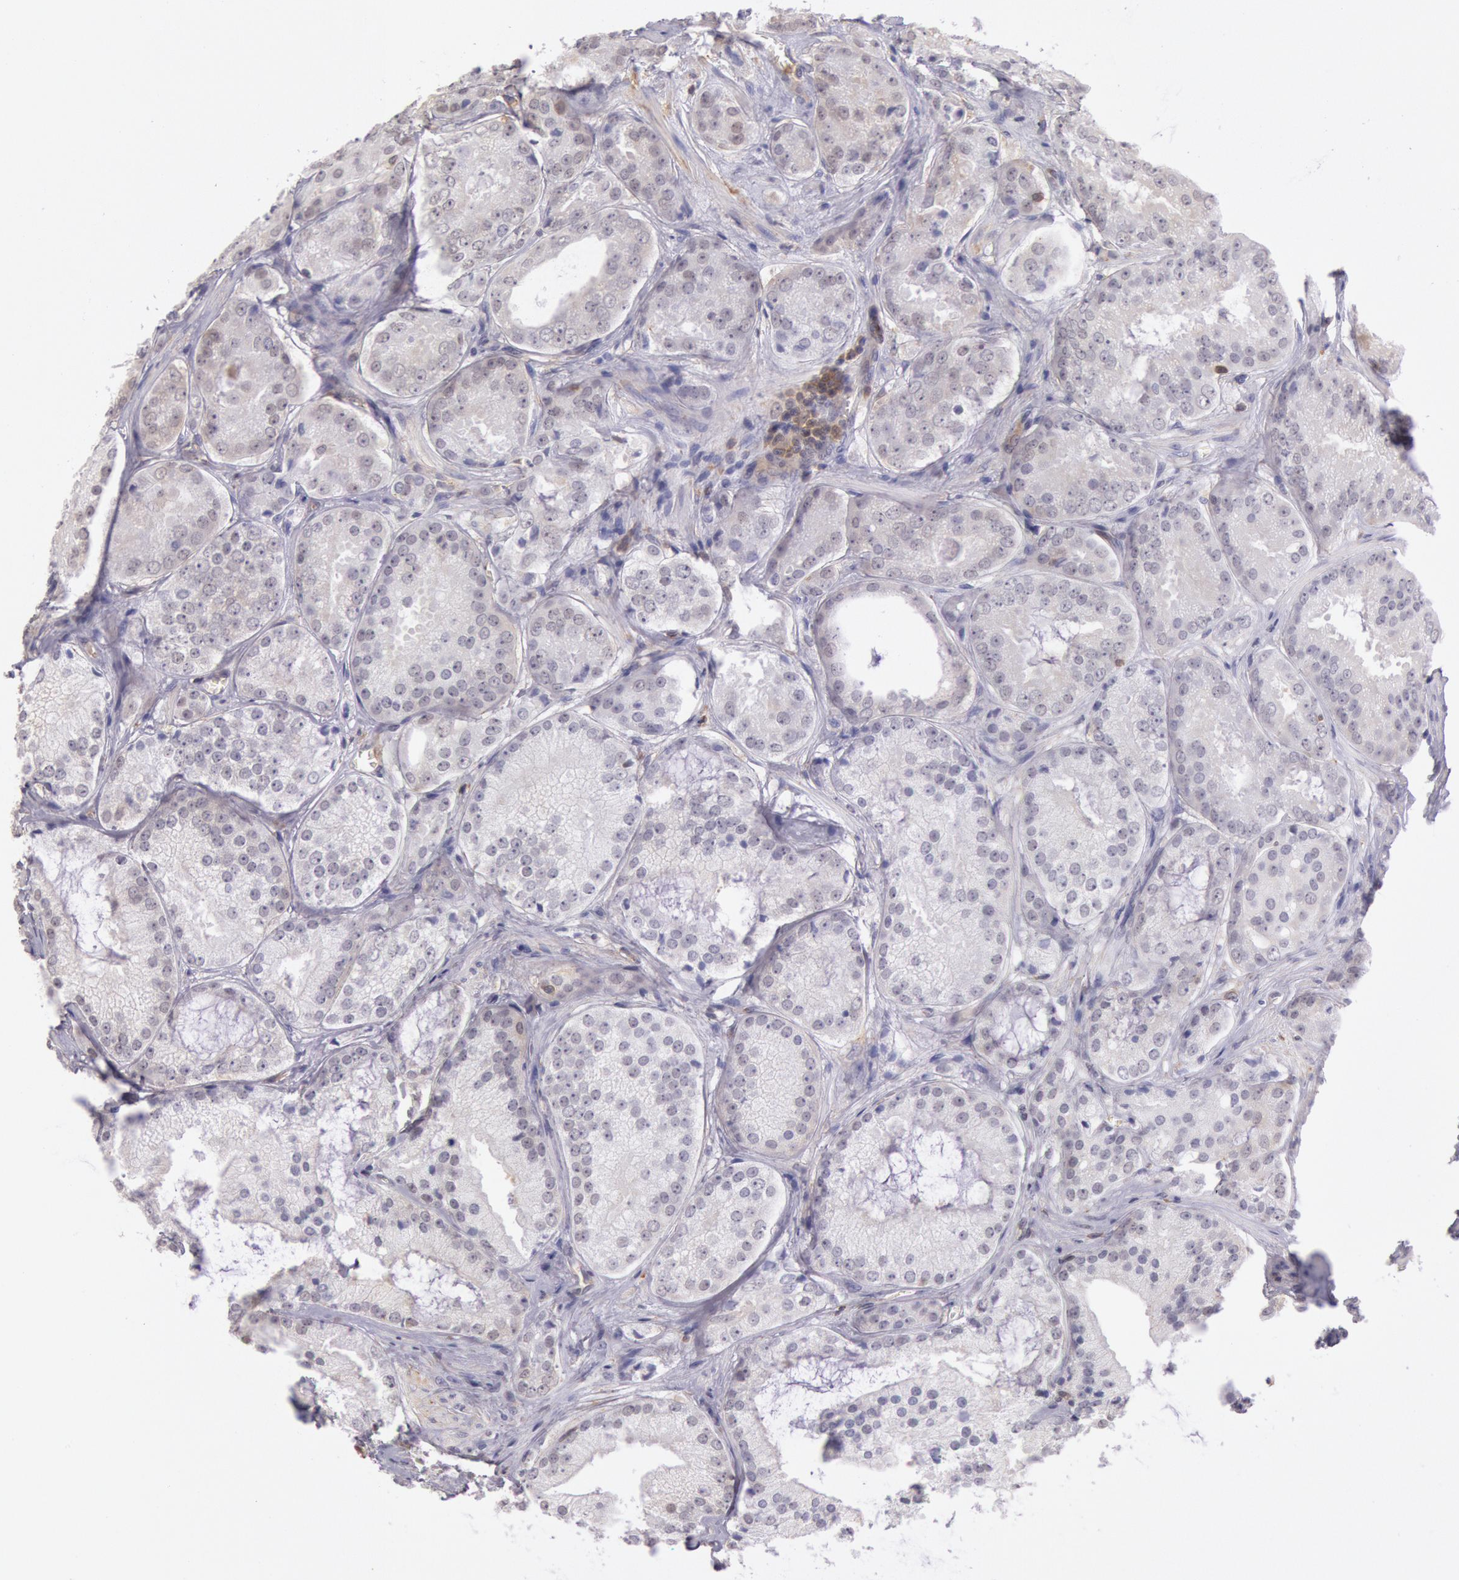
{"staining": {"intensity": "negative", "quantity": "none", "location": "none"}, "tissue": "prostate cancer", "cell_type": "Tumor cells", "image_type": "cancer", "snomed": [{"axis": "morphology", "description": "Adenocarcinoma, Medium grade"}, {"axis": "topography", "description": "Prostate"}], "caption": "High power microscopy micrograph of an IHC image of prostate cancer (medium-grade adenocarcinoma), revealing no significant staining in tumor cells. (DAB (3,3'-diaminobenzidine) IHC with hematoxylin counter stain).", "gene": "HIF1A", "patient": {"sex": "male", "age": 60}}